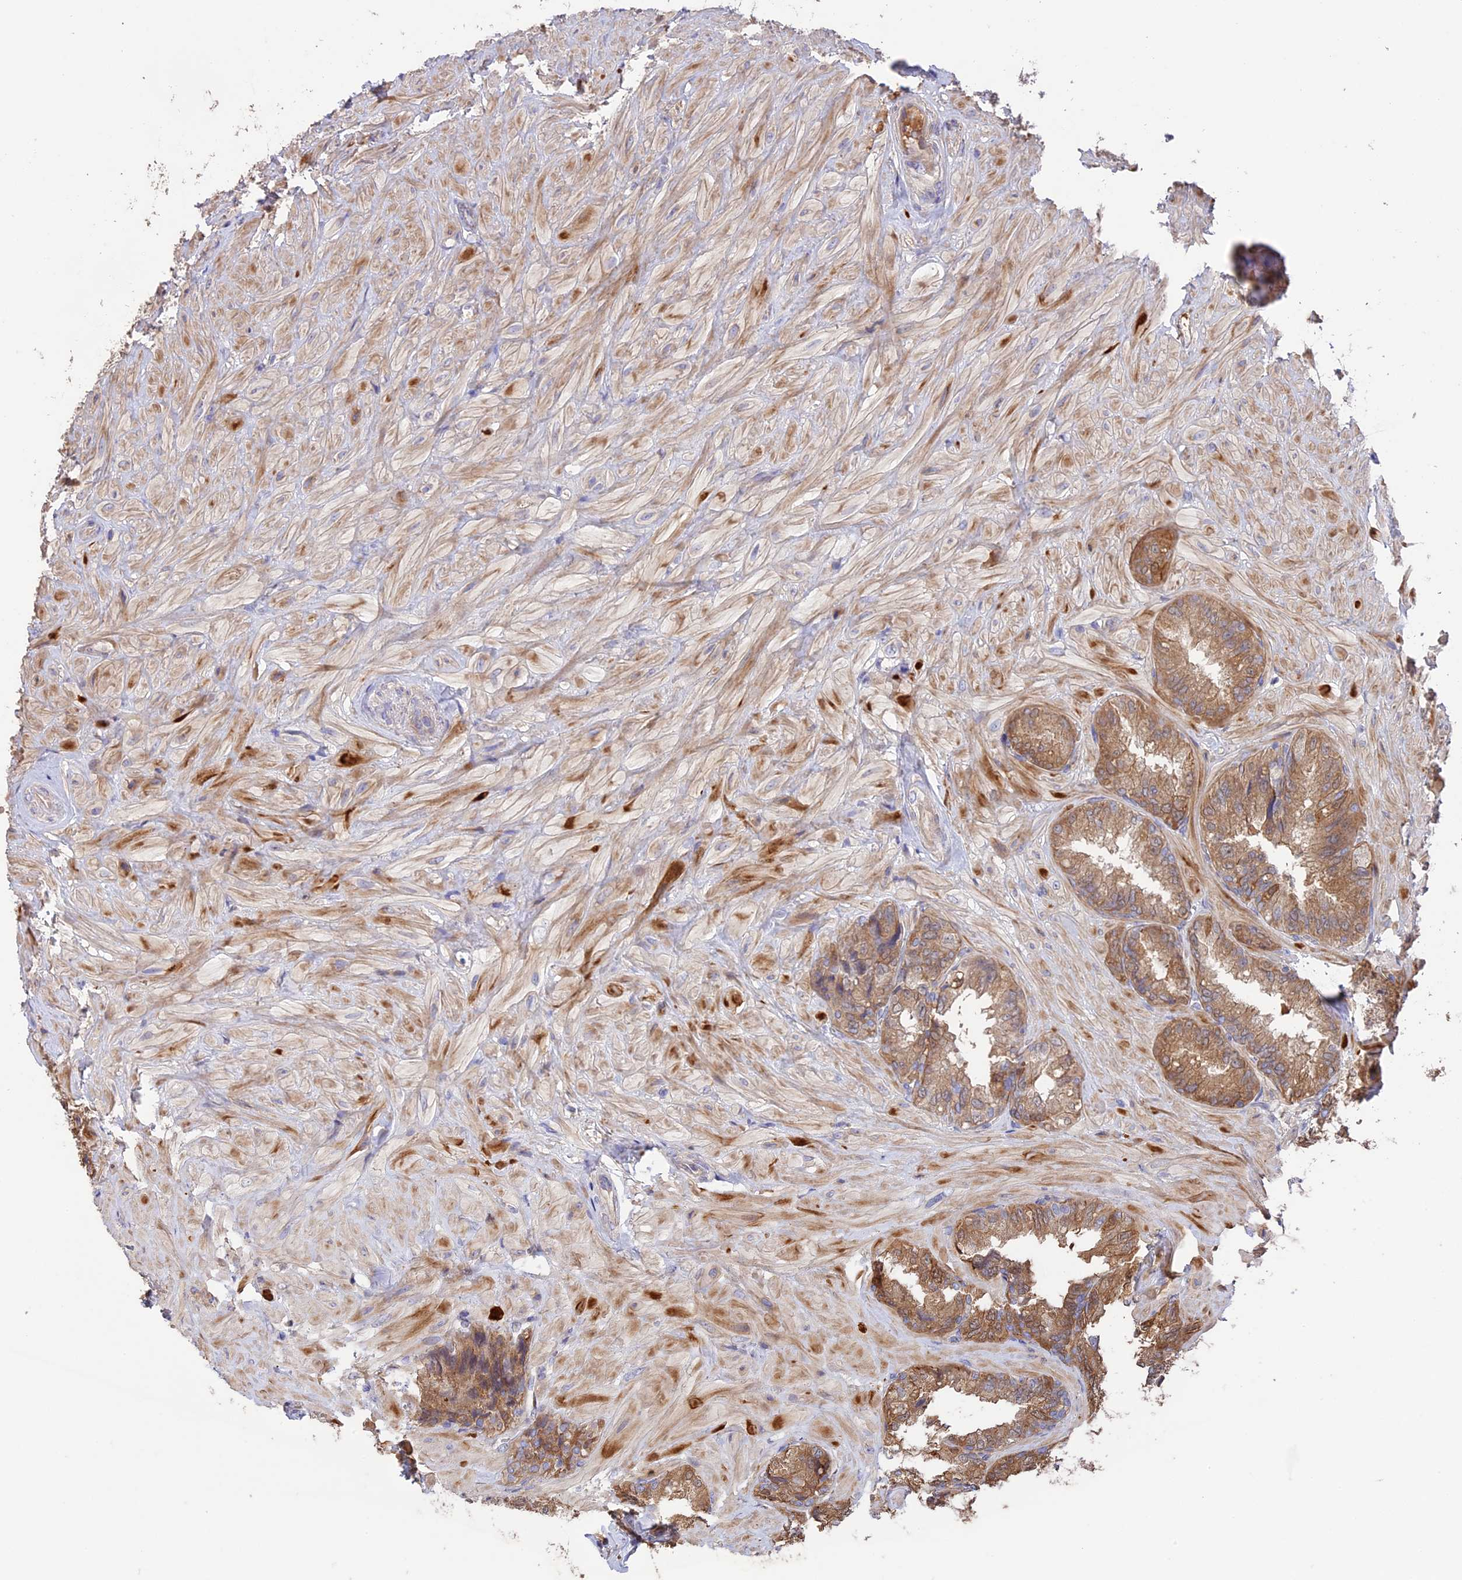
{"staining": {"intensity": "moderate", "quantity": ">75%", "location": "cytoplasmic/membranous"}, "tissue": "seminal vesicle", "cell_type": "Glandular cells", "image_type": "normal", "snomed": [{"axis": "morphology", "description": "Normal tissue, NOS"}, {"axis": "topography", "description": "Prostate and seminal vesicle, NOS"}, {"axis": "topography", "description": "Prostate"}, {"axis": "topography", "description": "Seminal veicle"}], "caption": "An immunohistochemistry photomicrograph of normal tissue is shown. Protein staining in brown shows moderate cytoplasmic/membranous positivity in seminal vesicle within glandular cells.", "gene": "RASAL1", "patient": {"sex": "male", "age": 67}}